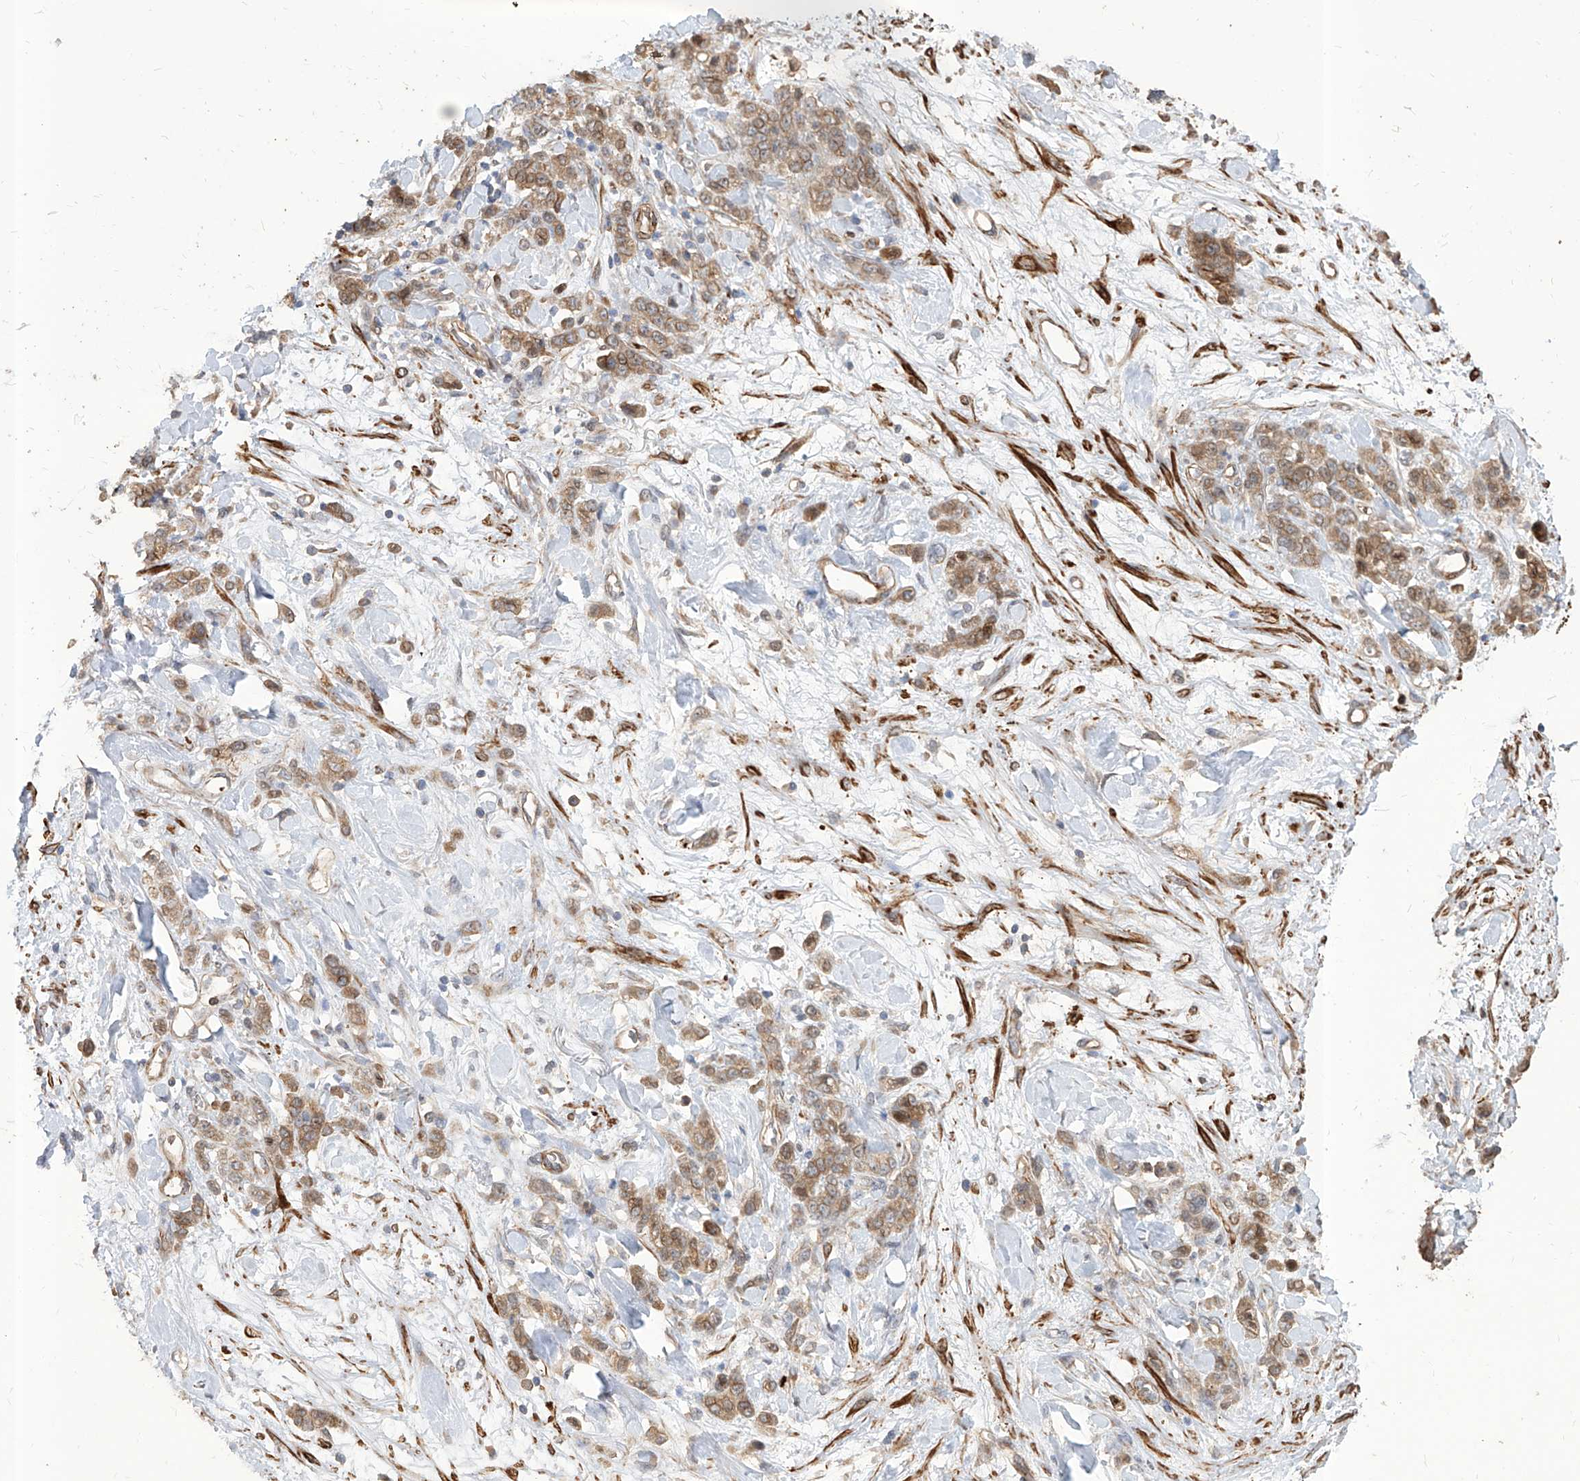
{"staining": {"intensity": "moderate", "quantity": ">75%", "location": "cytoplasmic/membranous"}, "tissue": "stomach cancer", "cell_type": "Tumor cells", "image_type": "cancer", "snomed": [{"axis": "morphology", "description": "Normal tissue, NOS"}, {"axis": "morphology", "description": "Adenocarcinoma, NOS"}, {"axis": "topography", "description": "Stomach"}], "caption": "This image reveals stomach cancer (adenocarcinoma) stained with immunohistochemistry (IHC) to label a protein in brown. The cytoplasmic/membranous of tumor cells show moderate positivity for the protein. Nuclei are counter-stained blue.", "gene": "FAM83B", "patient": {"sex": "male", "age": 82}}